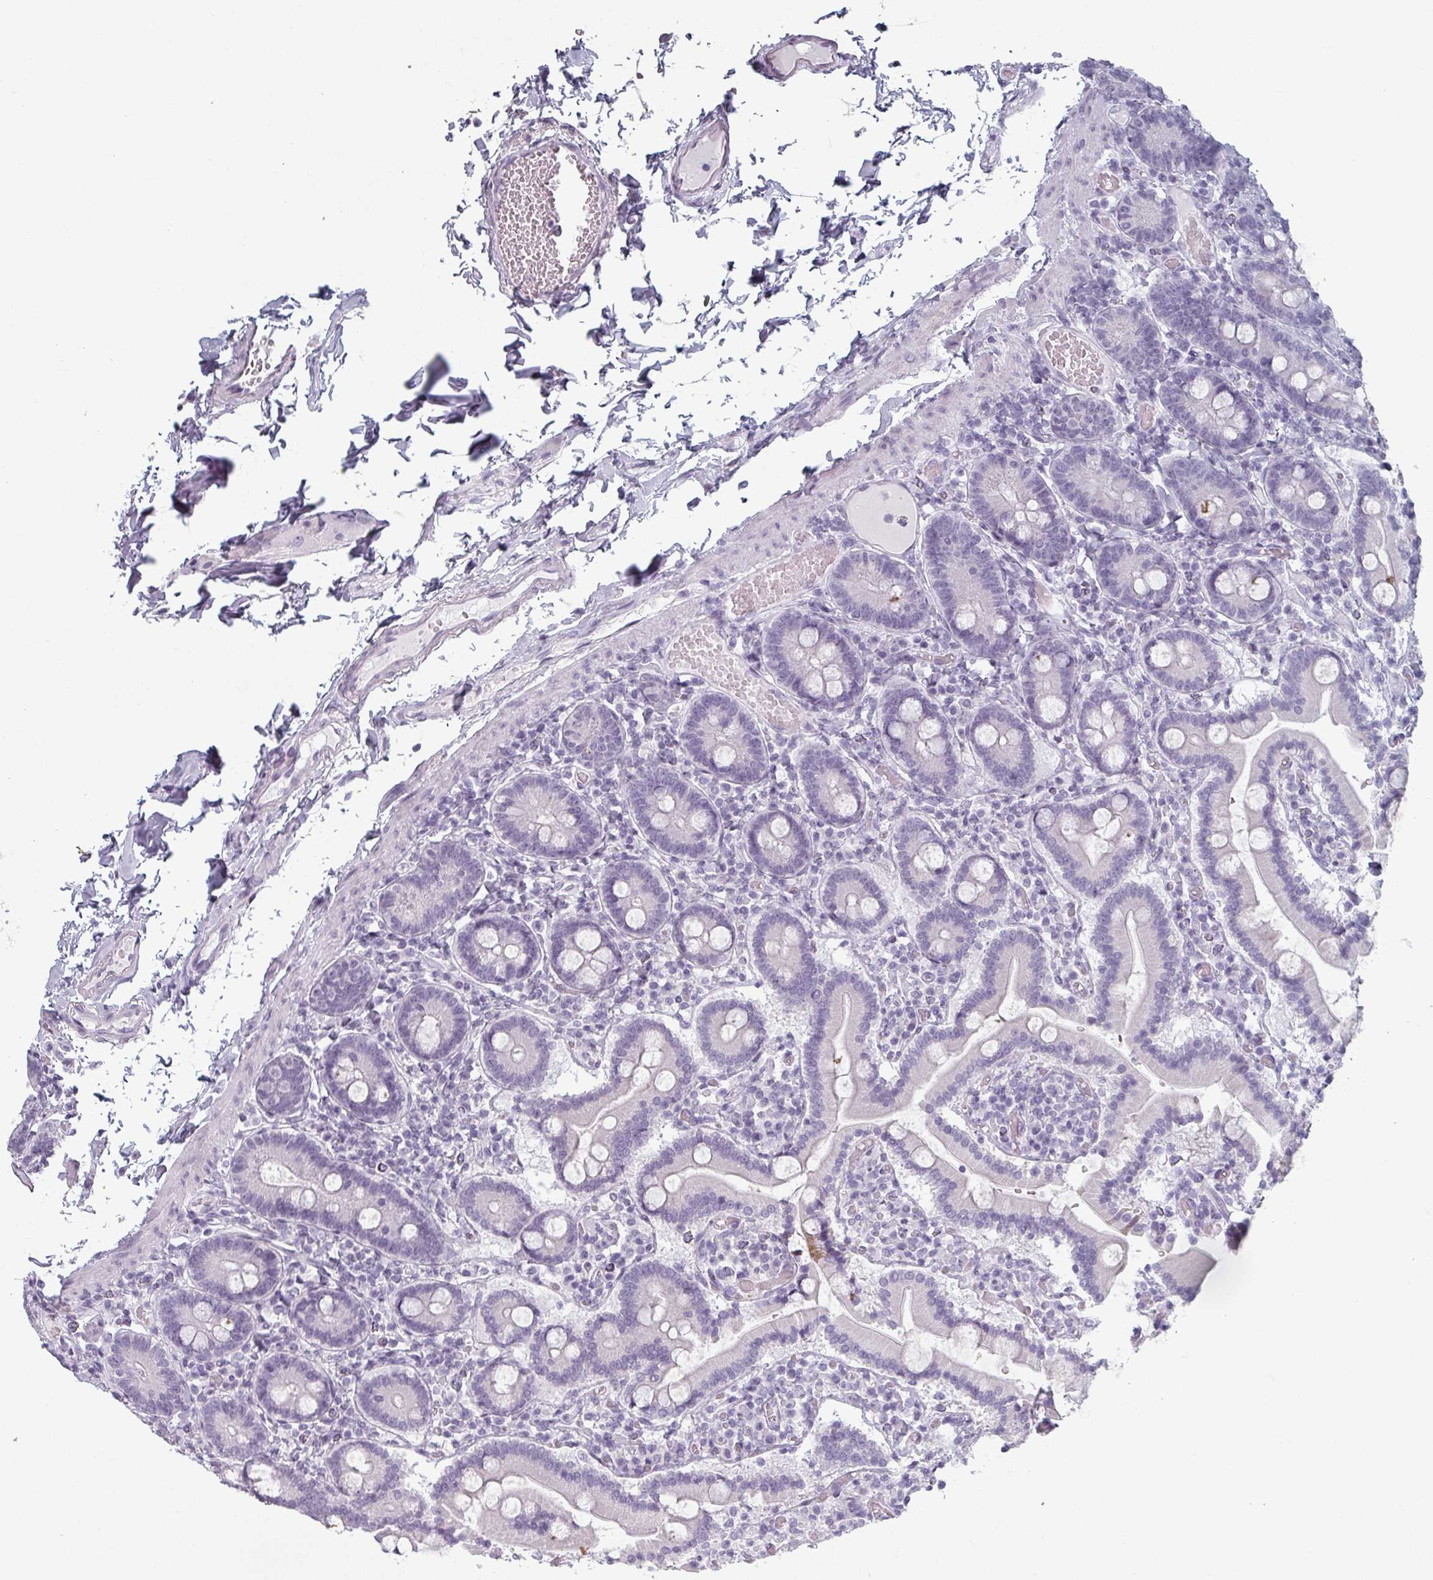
{"staining": {"intensity": "negative", "quantity": "none", "location": "none"}, "tissue": "duodenum", "cell_type": "Glandular cells", "image_type": "normal", "snomed": [{"axis": "morphology", "description": "Normal tissue, NOS"}, {"axis": "topography", "description": "Duodenum"}], "caption": "An immunohistochemistry (IHC) image of normal duodenum is shown. There is no staining in glandular cells of duodenum.", "gene": "SLC35G2", "patient": {"sex": "male", "age": 55}}